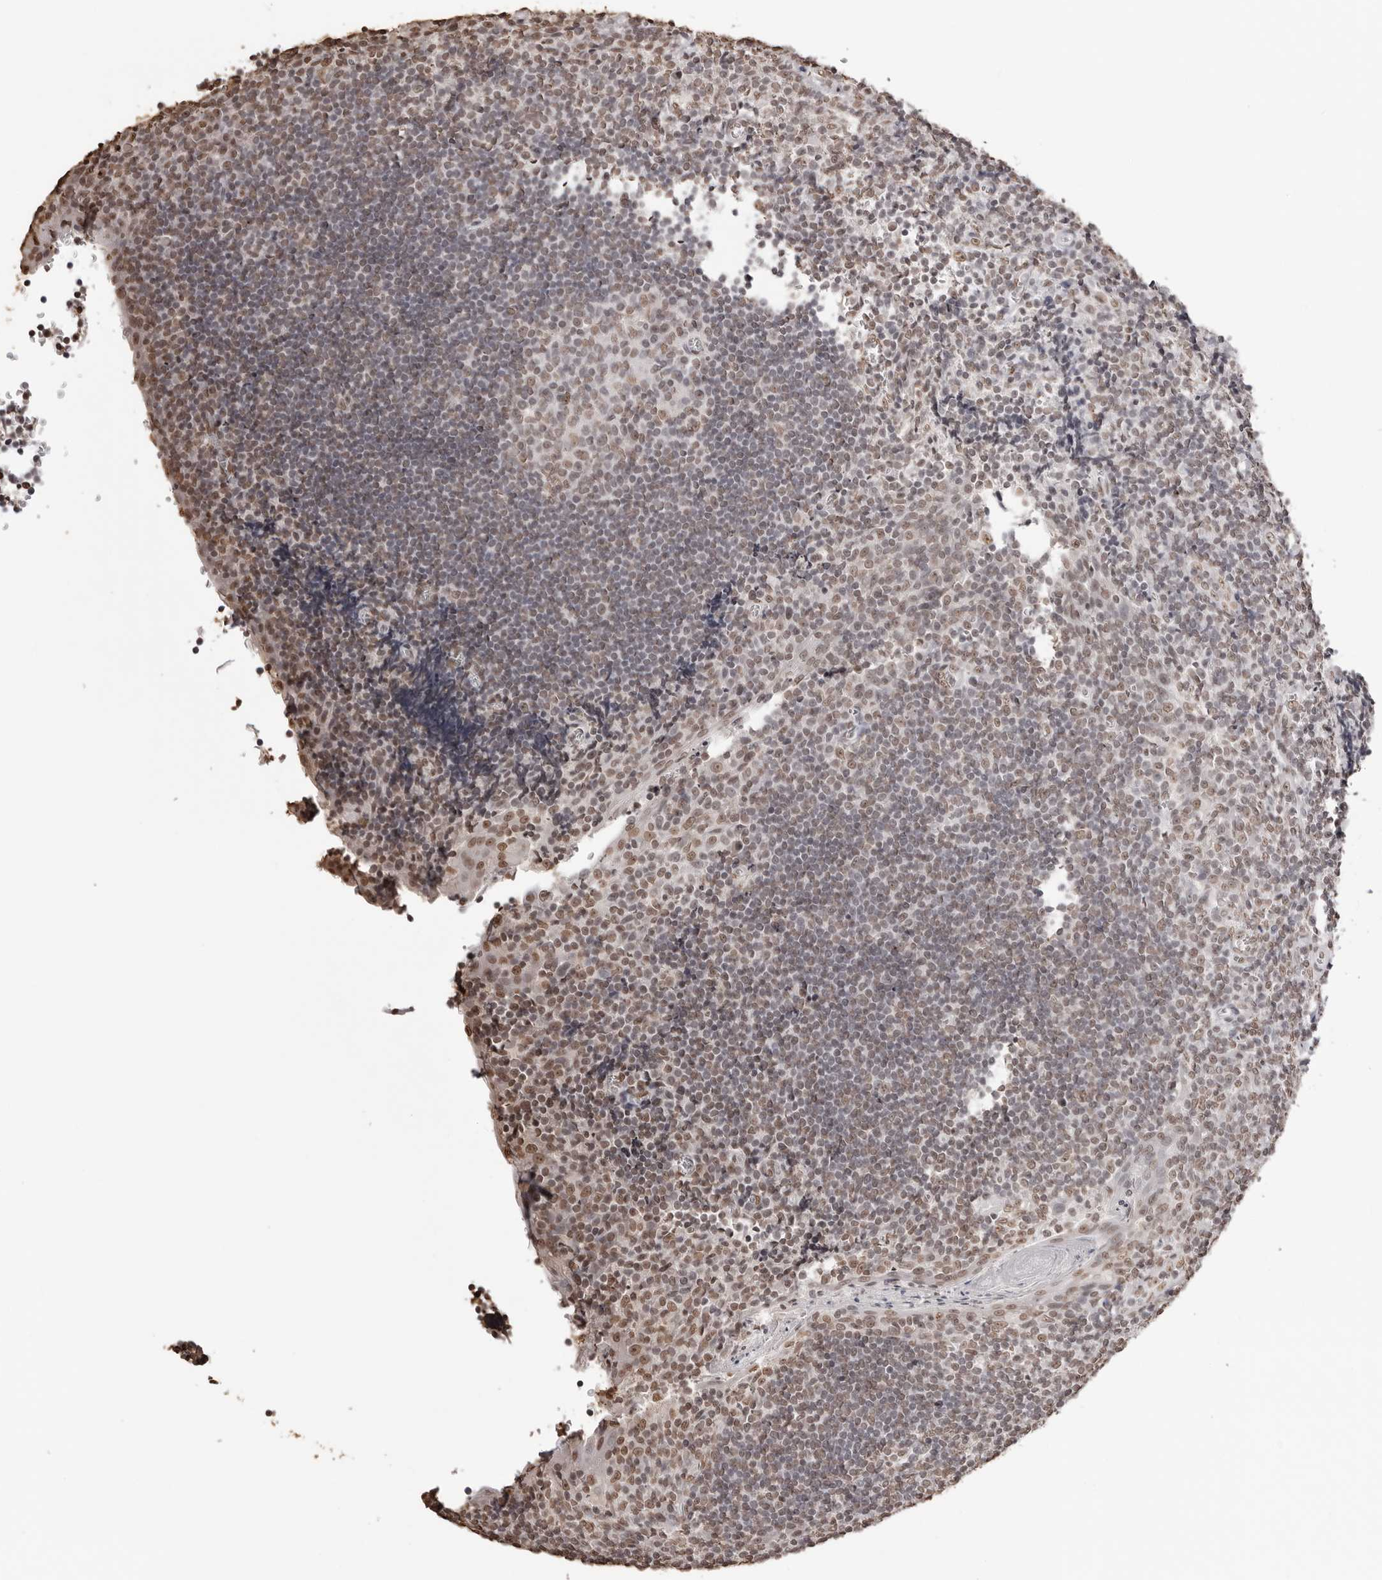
{"staining": {"intensity": "weak", "quantity": ">75%", "location": "nuclear"}, "tissue": "tonsil", "cell_type": "Germinal center cells", "image_type": "normal", "snomed": [{"axis": "morphology", "description": "Normal tissue, NOS"}, {"axis": "topography", "description": "Tonsil"}], "caption": "Immunohistochemical staining of normal human tonsil shows weak nuclear protein staining in about >75% of germinal center cells. The protein is stained brown, and the nuclei are stained in blue (DAB (3,3'-diaminobenzidine) IHC with brightfield microscopy, high magnification).", "gene": "OLIG3", "patient": {"sex": "male", "age": 27}}